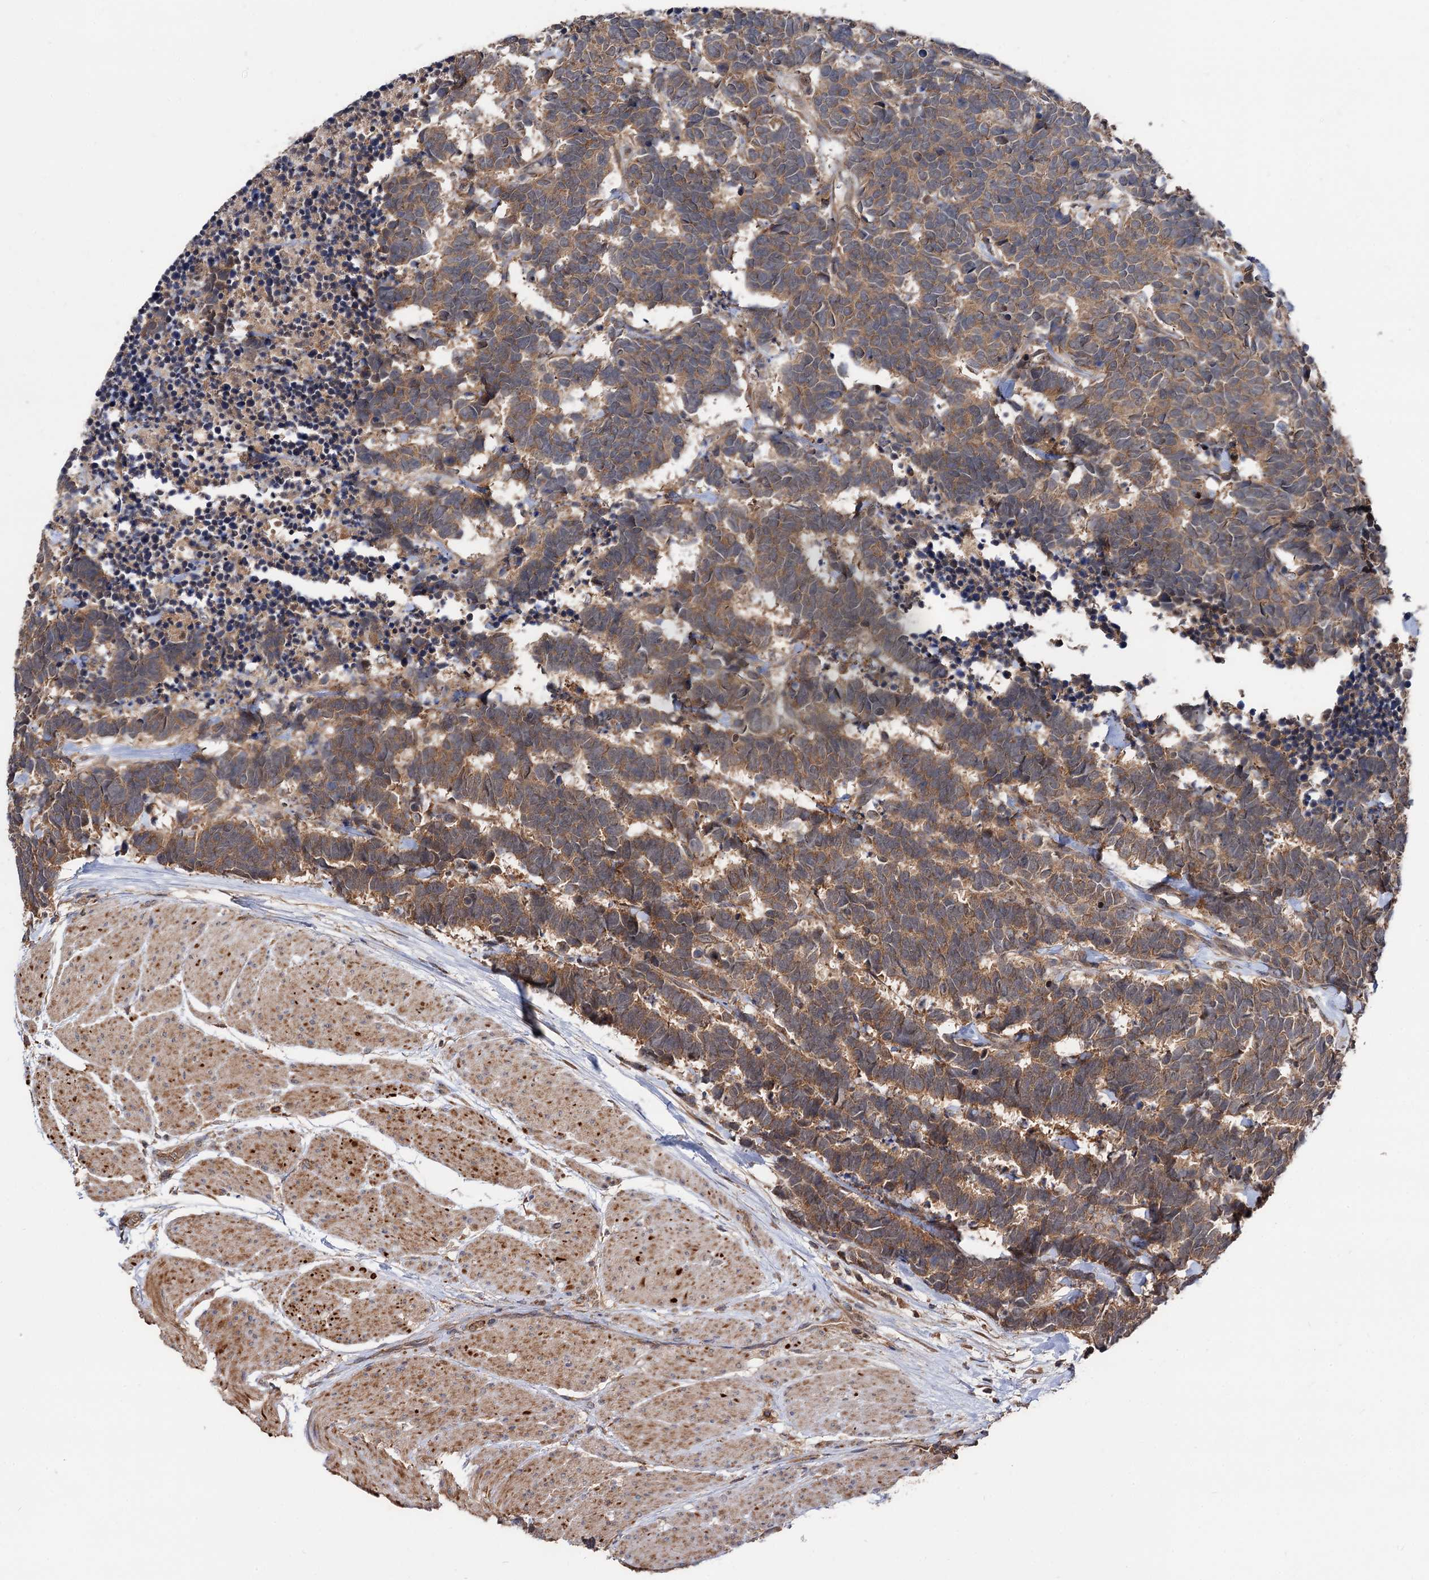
{"staining": {"intensity": "moderate", "quantity": ">75%", "location": "cytoplasmic/membranous"}, "tissue": "carcinoid", "cell_type": "Tumor cells", "image_type": "cancer", "snomed": [{"axis": "morphology", "description": "Carcinoma, NOS"}, {"axis": "morphology", "description": "Carcinoid, malignant, NOS"}, {"axis": "topography", "description": "Urinary bladder"}], "caption": "This is a photomicrograph of immunohistochemistry (IHC) staining of carcinoid, which shows moderate expression in the cytoplasmic/membranous of tumor cells.", "gene": "TEX9", "patient": {"sex": "male", "age": 57}}